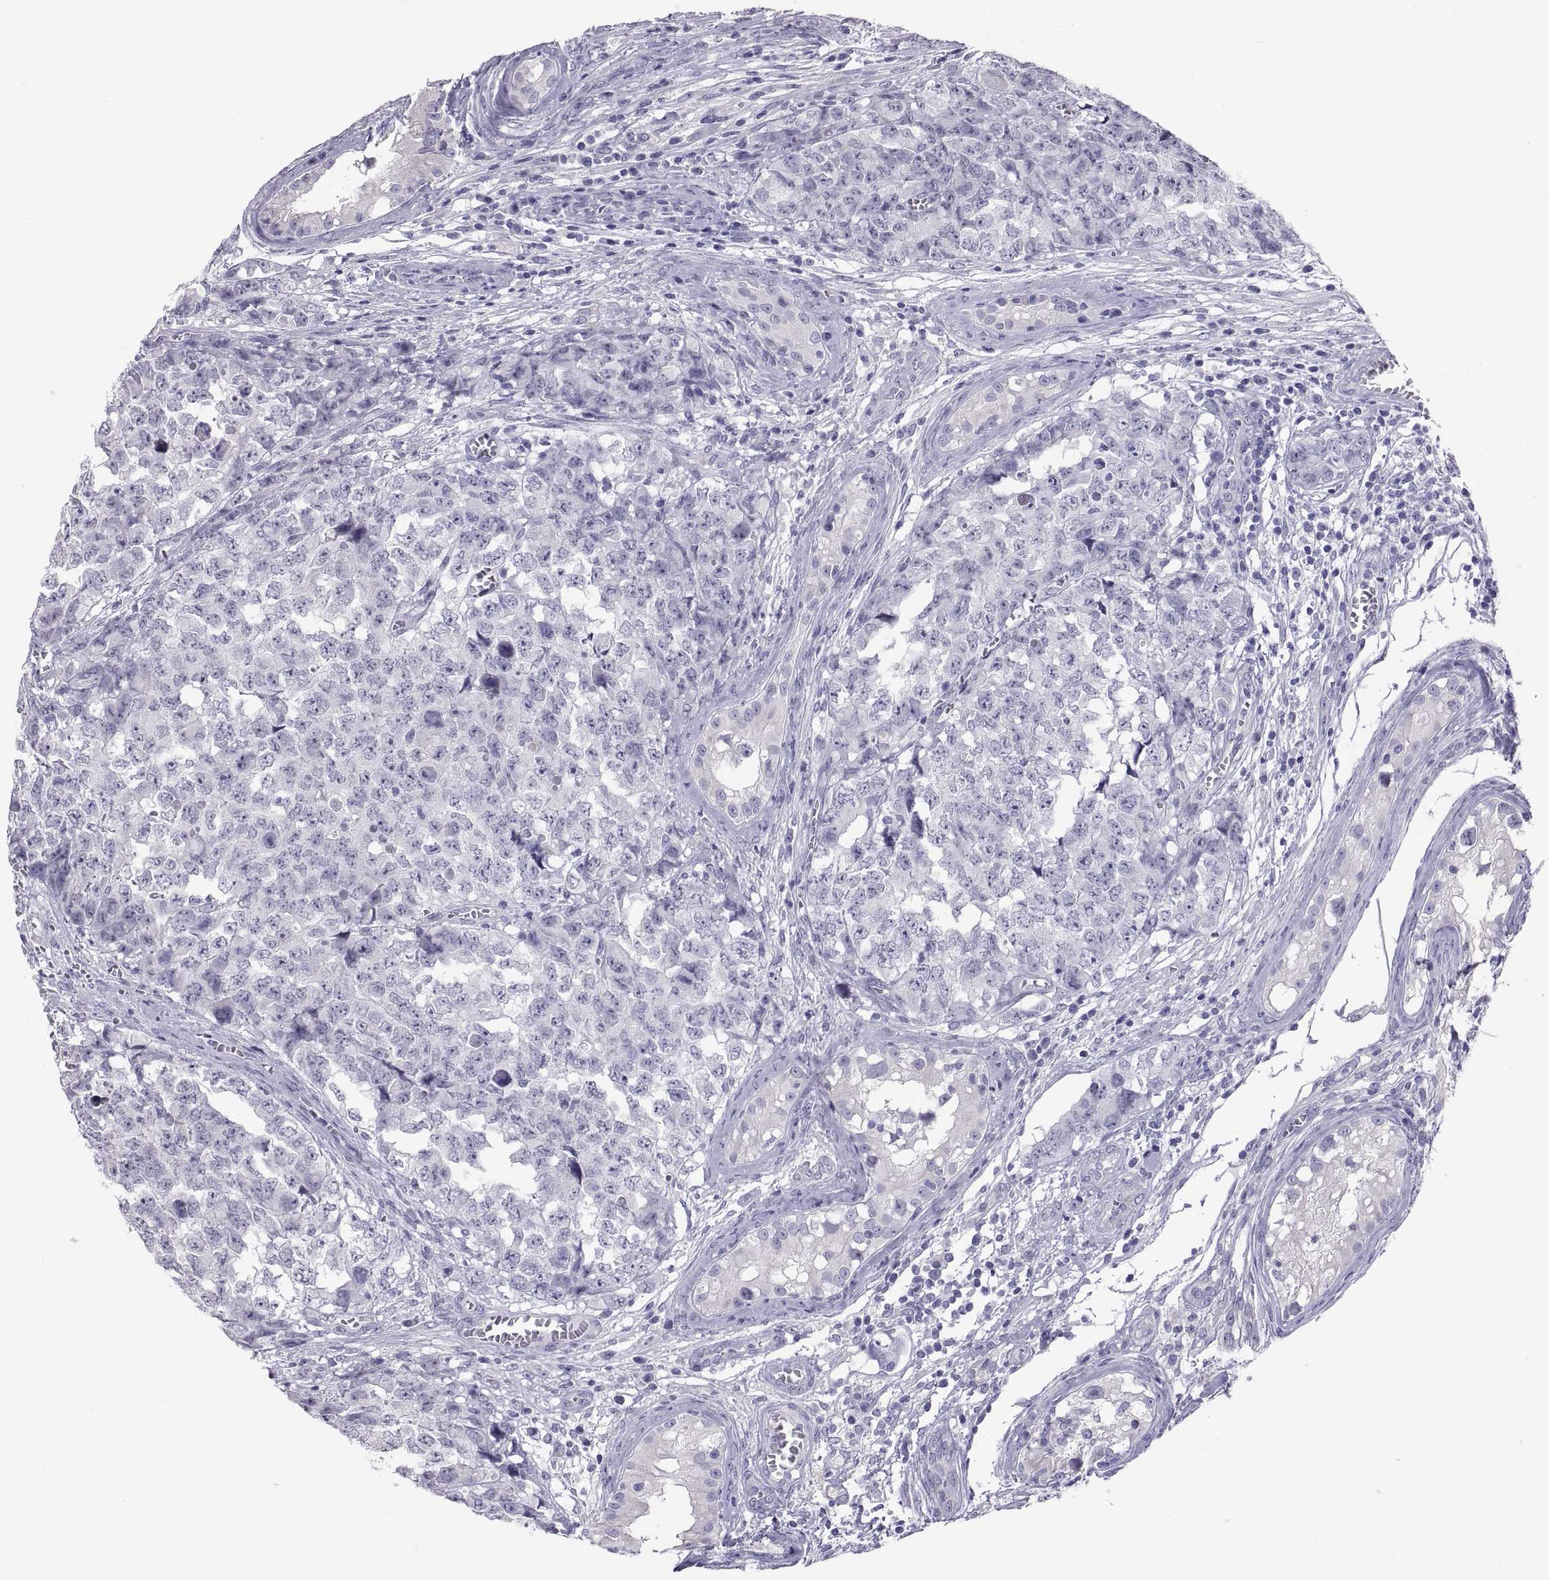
{"staining": {"intensity": "negative", "quantity": "none", "location": "none"}, "tissue": "testis cancer", "cell_type": "Tumor cells", "image_type": "cancer", "snomed": [{"axis": "morphology", "description": "Carcinoma, Embryonal, NOS"}, {"axis": "topography", "description": "Testis"}], "caption": "DAB (3,3'-diaminobenzidine) immunohistochemical staining of testis embryonal carcinoma displays no significant positivity in tumor cells.", "gene": "FAM170A", "patient": {"sex": "male", "age": 23}}